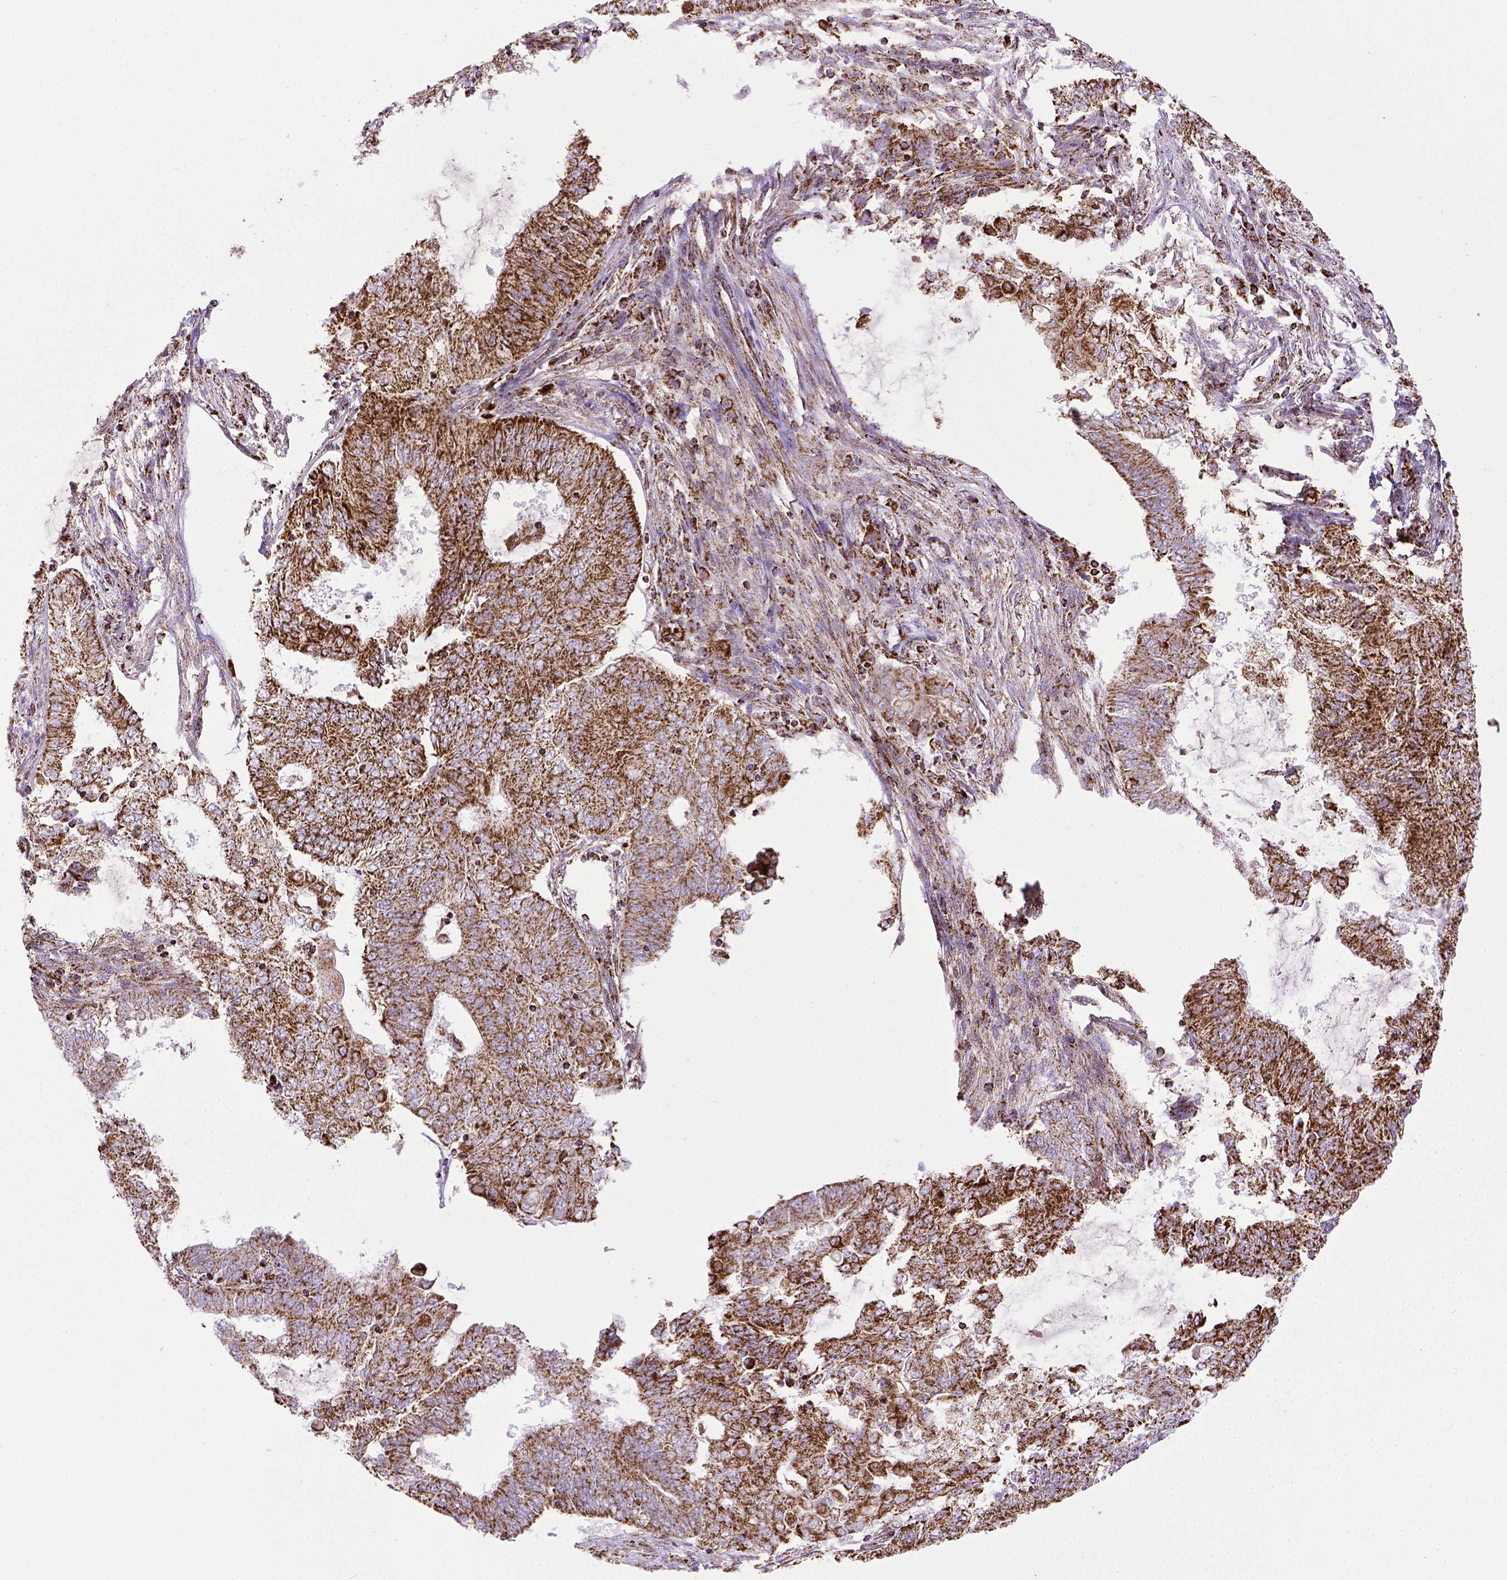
{"staining": {"intensity": "strong", "quantity": ">75%", "location": "cytoplasmic/membranous"}, "tissue": "endometrial cancer", "cell_type": "Tumor cells", "image_type": "cancer", "snomed": [{"axis": "morphology", "description": "Adenocarcinoma, NOS"}, {"axis": "topography", "description": "Endometrium"}], "caption": "IHC micrograph of human adenocarcinoma (endometrial) stained for a protein (brown), which displays high levels of strong cytoplasmic/membranous expression in approximately >75% of tumor cells.", "gene": "MT-CO1", "patient": {"sex": "female", "age": 62}}